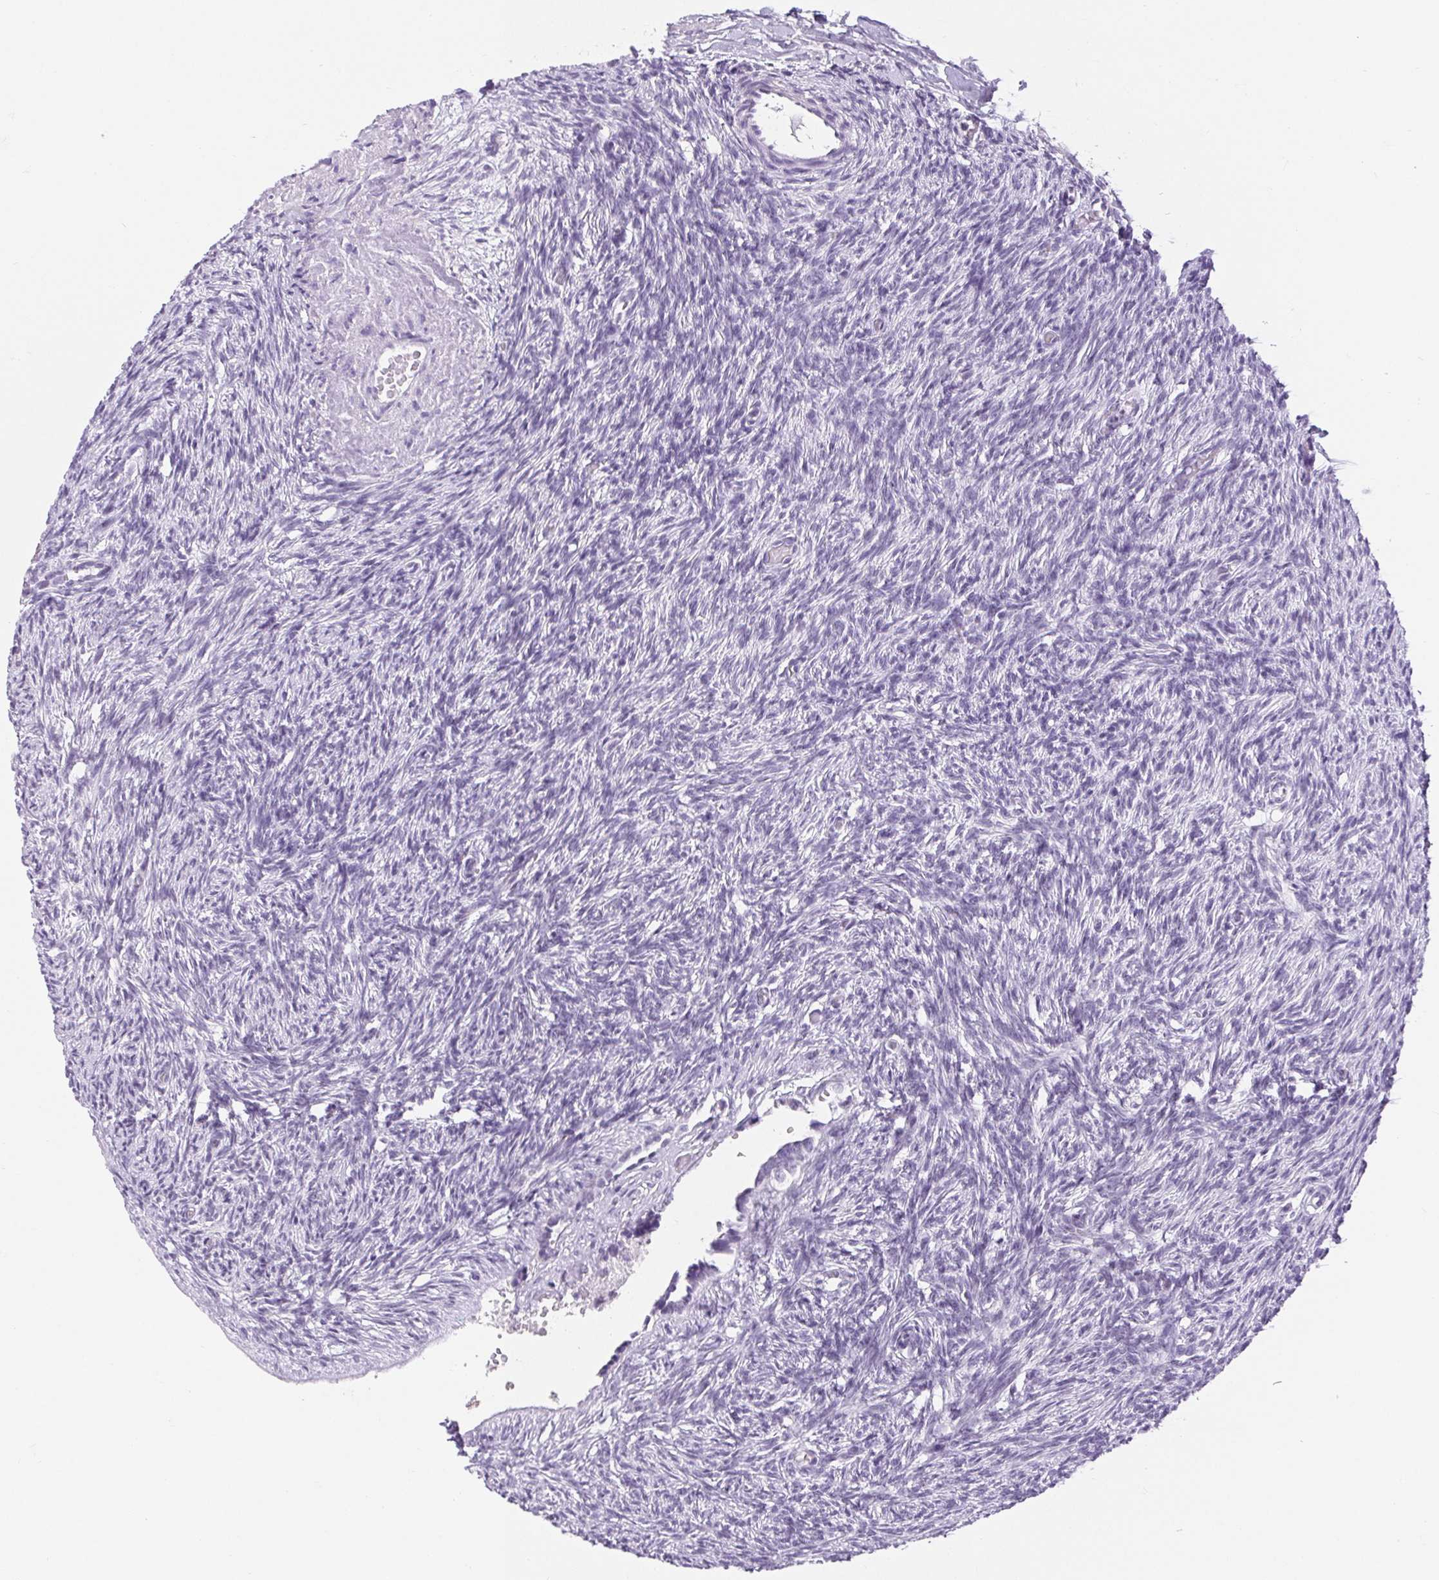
{"staining": {"intensity": "negative", "quantity": "none", "location": "none"}, "tissue": "ovary", "cell_type": "Ovarian stroma cells", "image_type": "normal", "snomed": [{"axis": "morphology", "description": "Normal tissue, NOS"}, {"axis": "topography", "description": "Ovary"}], "caption": "This micrograph is of benign ovary stained with immunohistochemistry (IHC) to label a protein in brown with the nuclei are counter-stained blue. There is no positivity in ovarian stroma cells. The staining is performed using DAB (3,3'-diaminobenzidine) brown chromogen with nuclei counter-stained in using hematoxylin.", "gene": "BCAS1", "patient": {"sex": "female", "age": 33}}